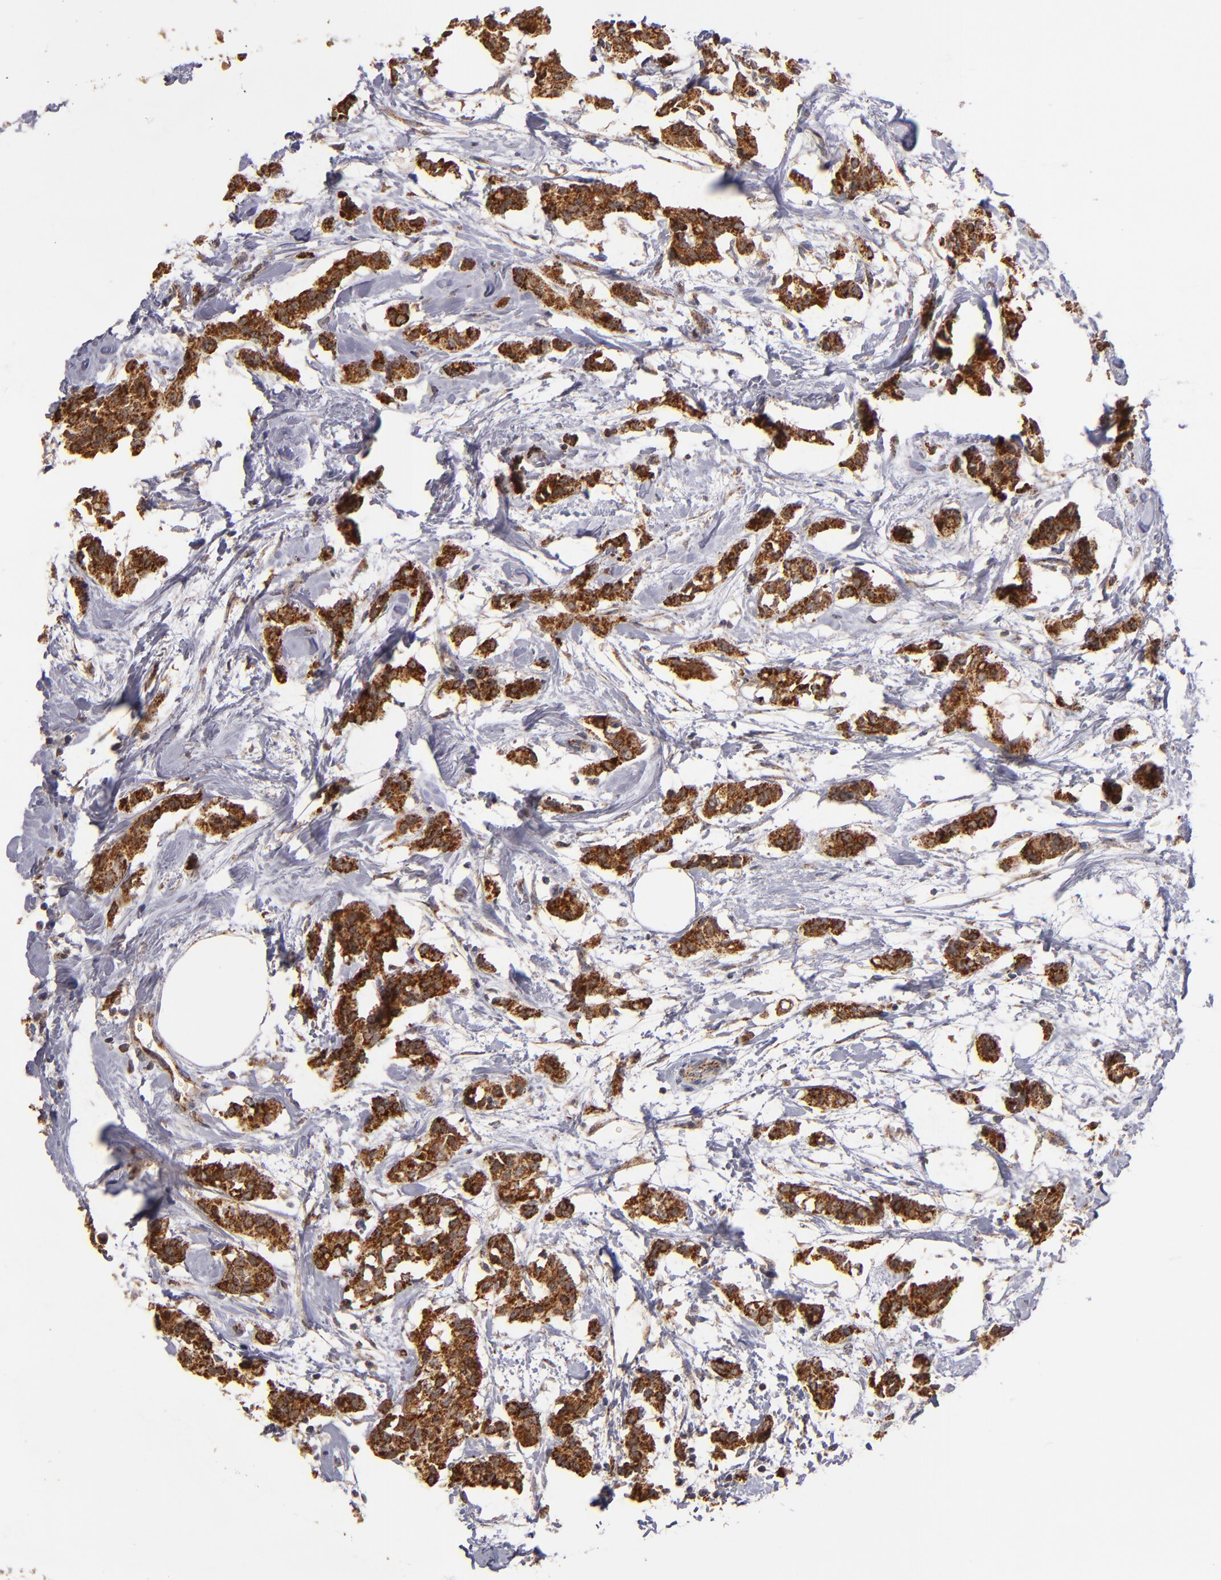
{"staining": {"intensity": "strong", "quantity": ">75%", "location": "cytoplasmic/membranous"}, "tissue": "breast cancer", "cell_type": "Tumor cells", "image_type": "cancer", "snomed": [{"axis": "morphology", "description": "Duct carcinoma"}, {"axis": "topography", "description": "Breast"}], "caption": "The immunohistochemical stain highlights strong cytoplasmic/membranous staining in tumor cells of breast cancer tissue. (IHC, brightfield microscopy, high magnification).", "gene": "DIABLO", "patient": {"sex": "female", "age": 84}}